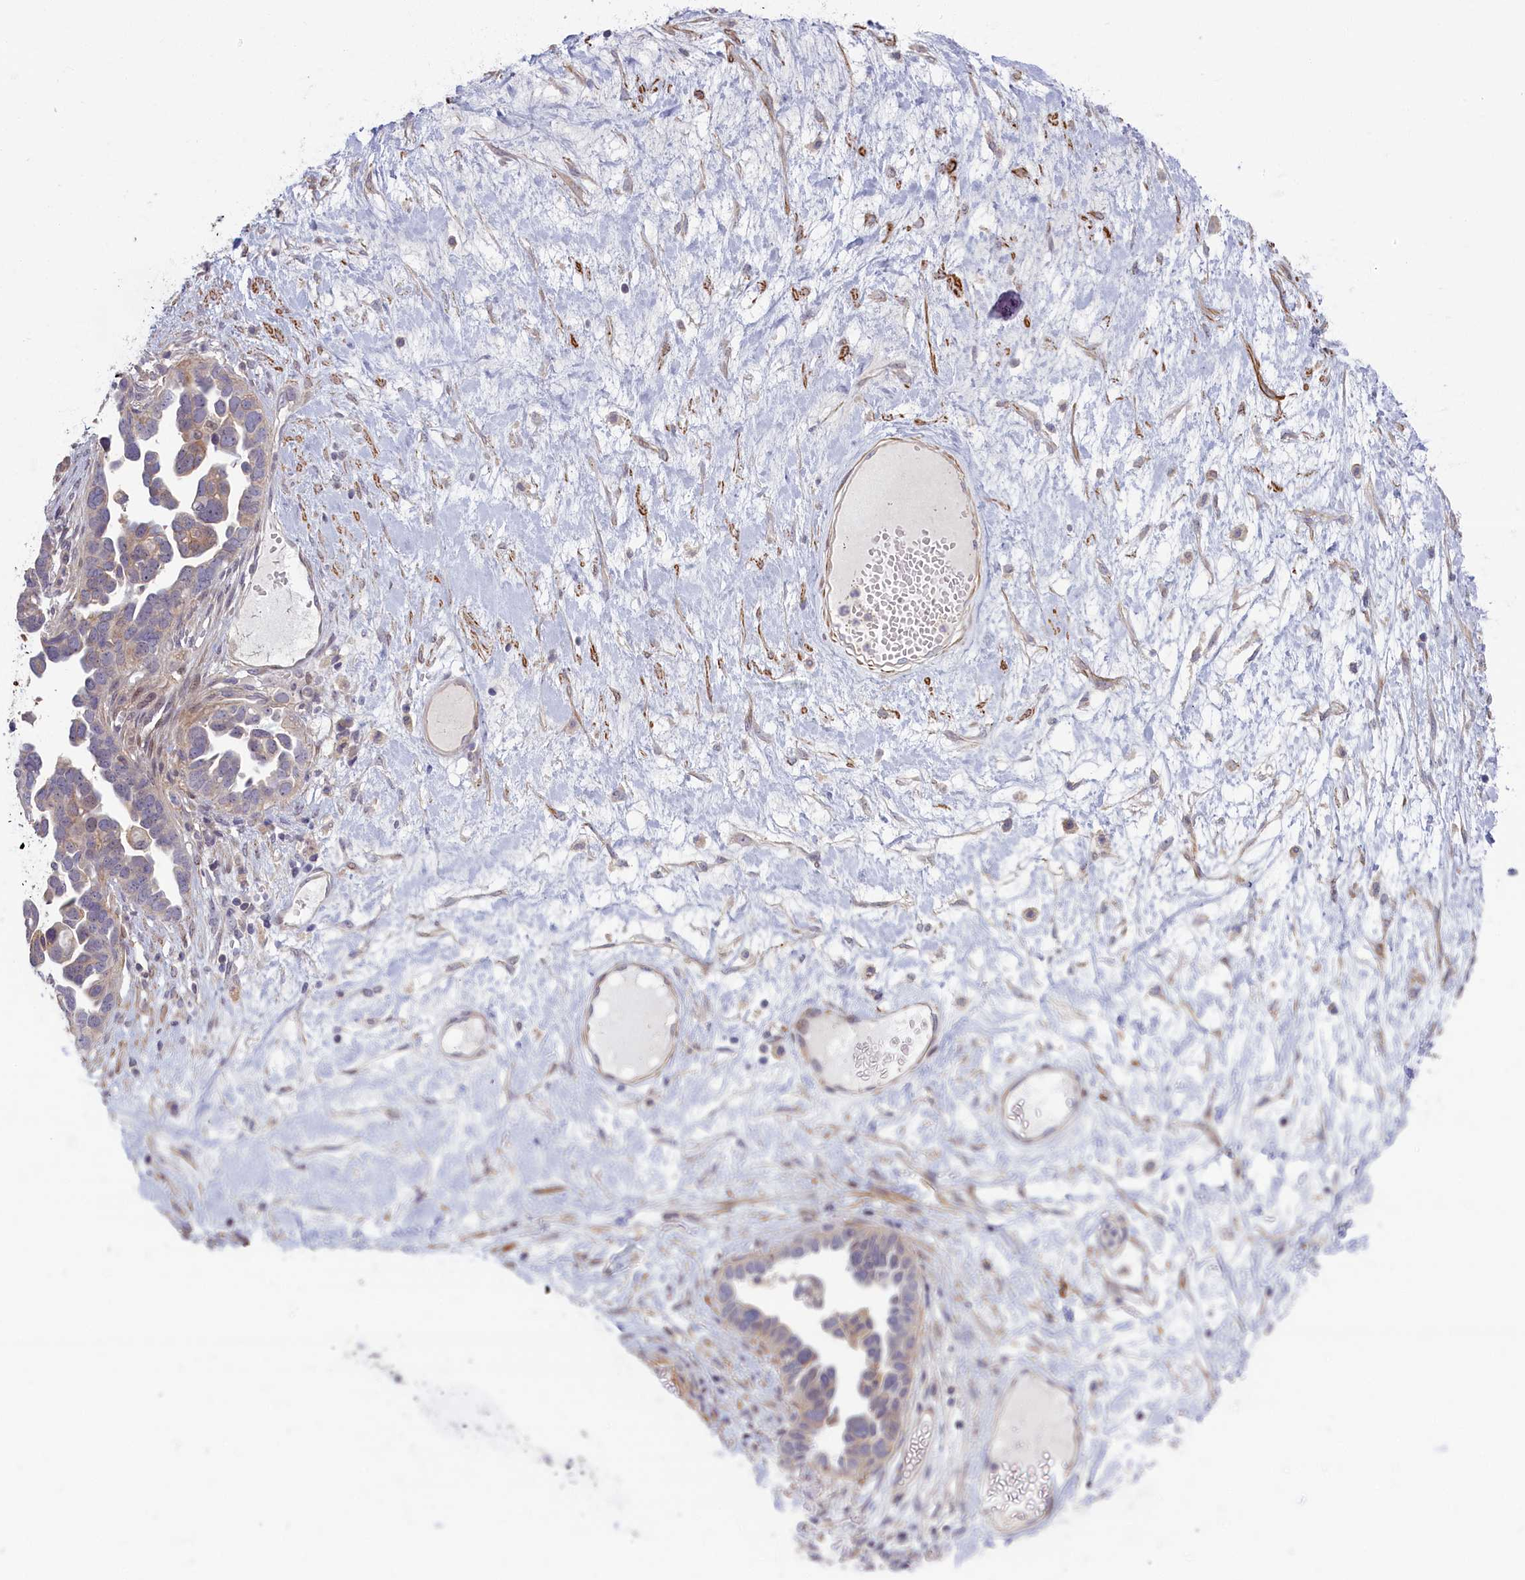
{"staining": {"intensity": "negative", "quantity": "none", "location": "none"}, "tissue": "ovarian cancer", "cell_type": "Tumor cells", "image_type": "cancer", "snomed": [{"axis": "morphology", "description": "Cystadenocarcinoma, serous, NOS"}, {"axis": "topography", "description": "Ovary"}], "caption": "DAB (3,3'-diaminobenzidine) immunohistochemical staining of ovarian serous cystadenocarcinoma demonstrates no significant staining in tumor cells.", "gene": "TRPM4", "patient": {"sex": "female", "age": 54}}